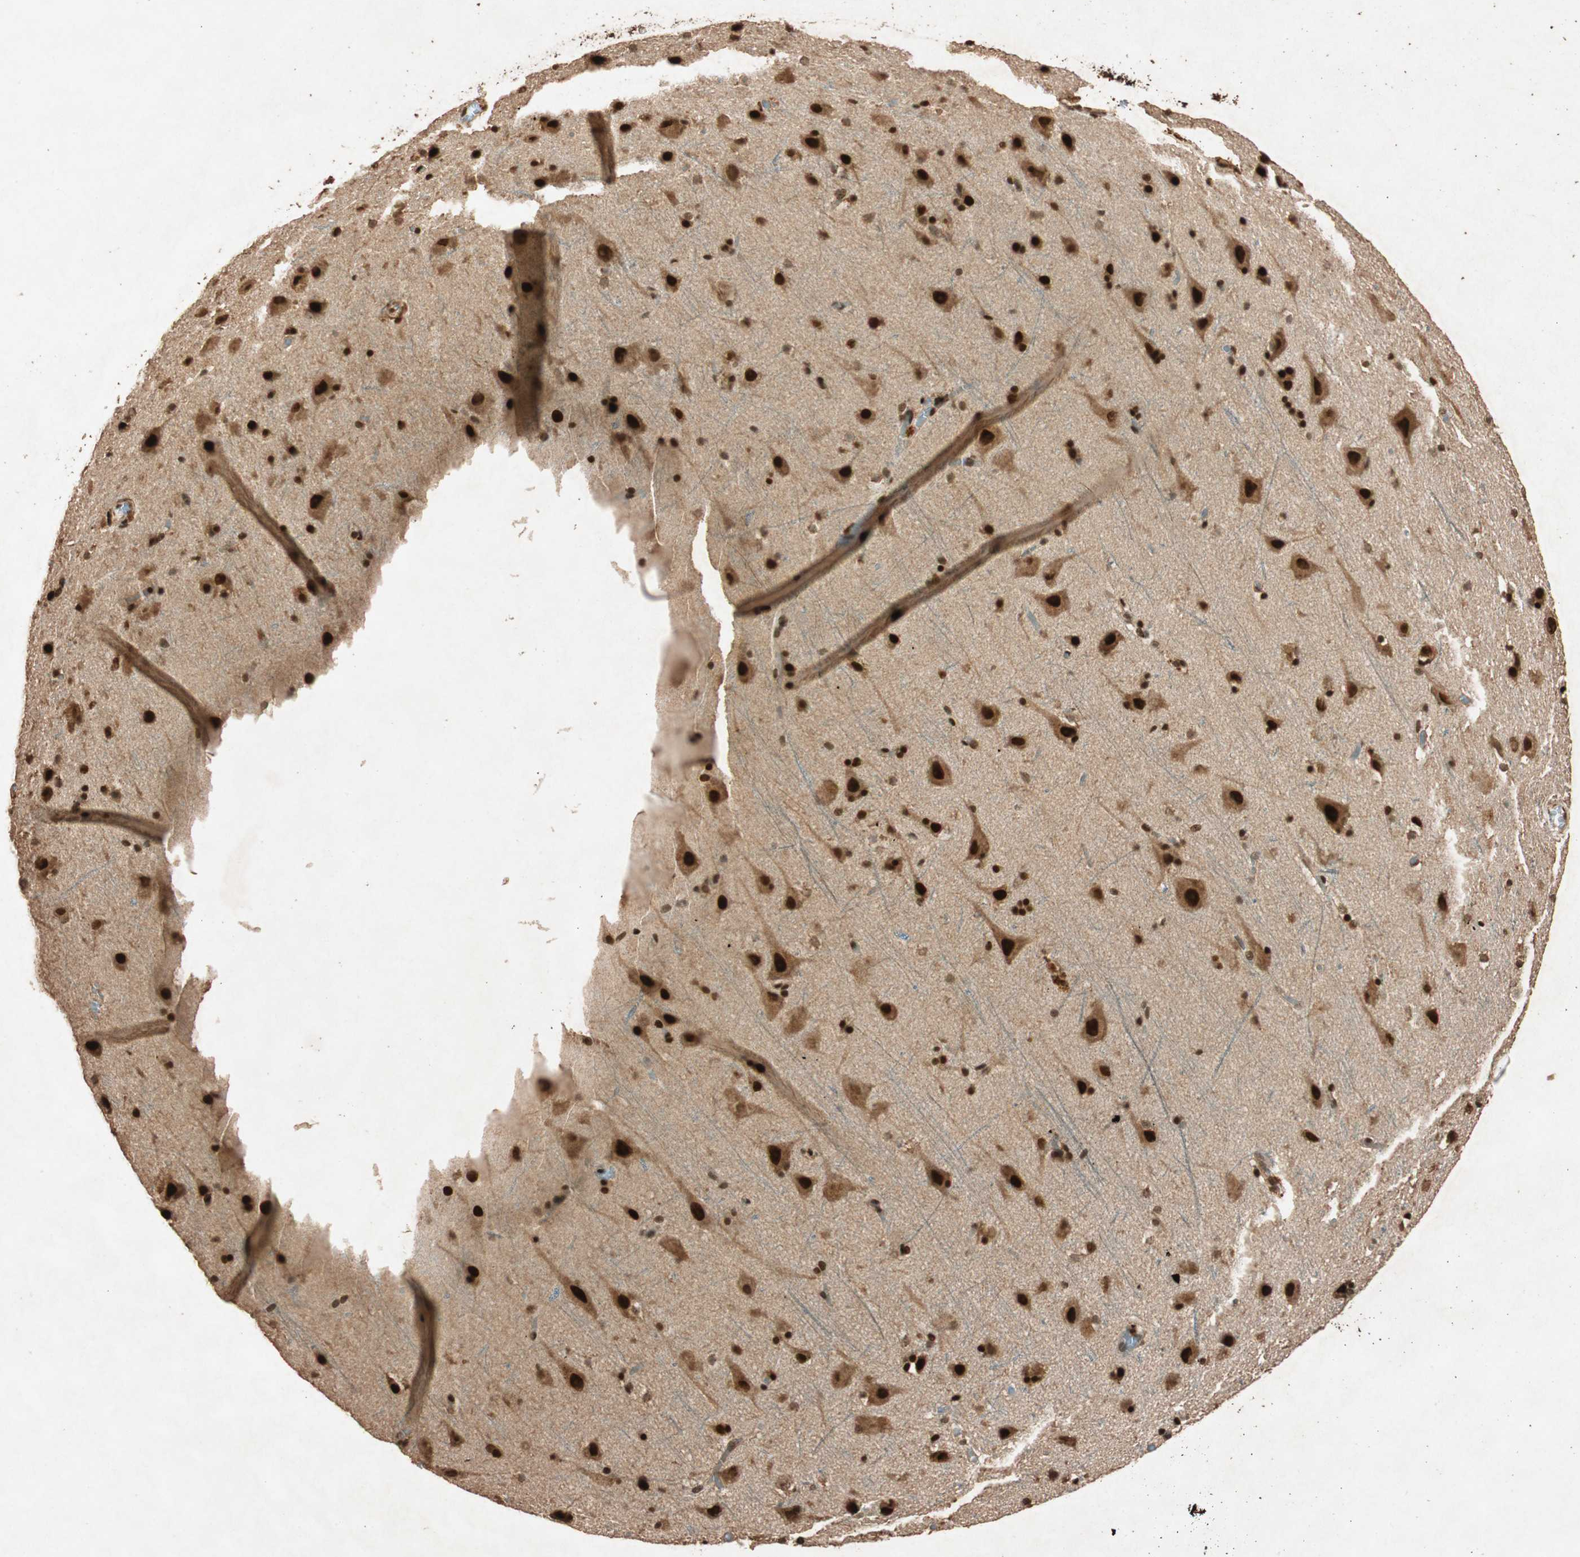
{"staining": {"intensity": "moderate", "quantity": ">75%", "location": "cytoplasmic/membranous,nuclear"}, "tissue": "cerebral cortex", "cell_type": "Endothelial cells", "image_type": "normal", "snomed": [{"axis": "morphology", "description": "Normal tissue, NOS"}, {"axis": "topography", "description": "Cerebral cortex"}], "caption": "Immunohistochemical staining of unremarkable cerebral cortex shows moderate cytoplasmic/membranous,nuclear protein staining in approximately >75% of endothelial cells. (DAB (3,3'-diaminobenzidine) IHC, brown staining for protein, blue staining for nuclei).", "gene": "ALKBH5", "patient": {"sex": "male", "age": 45}}